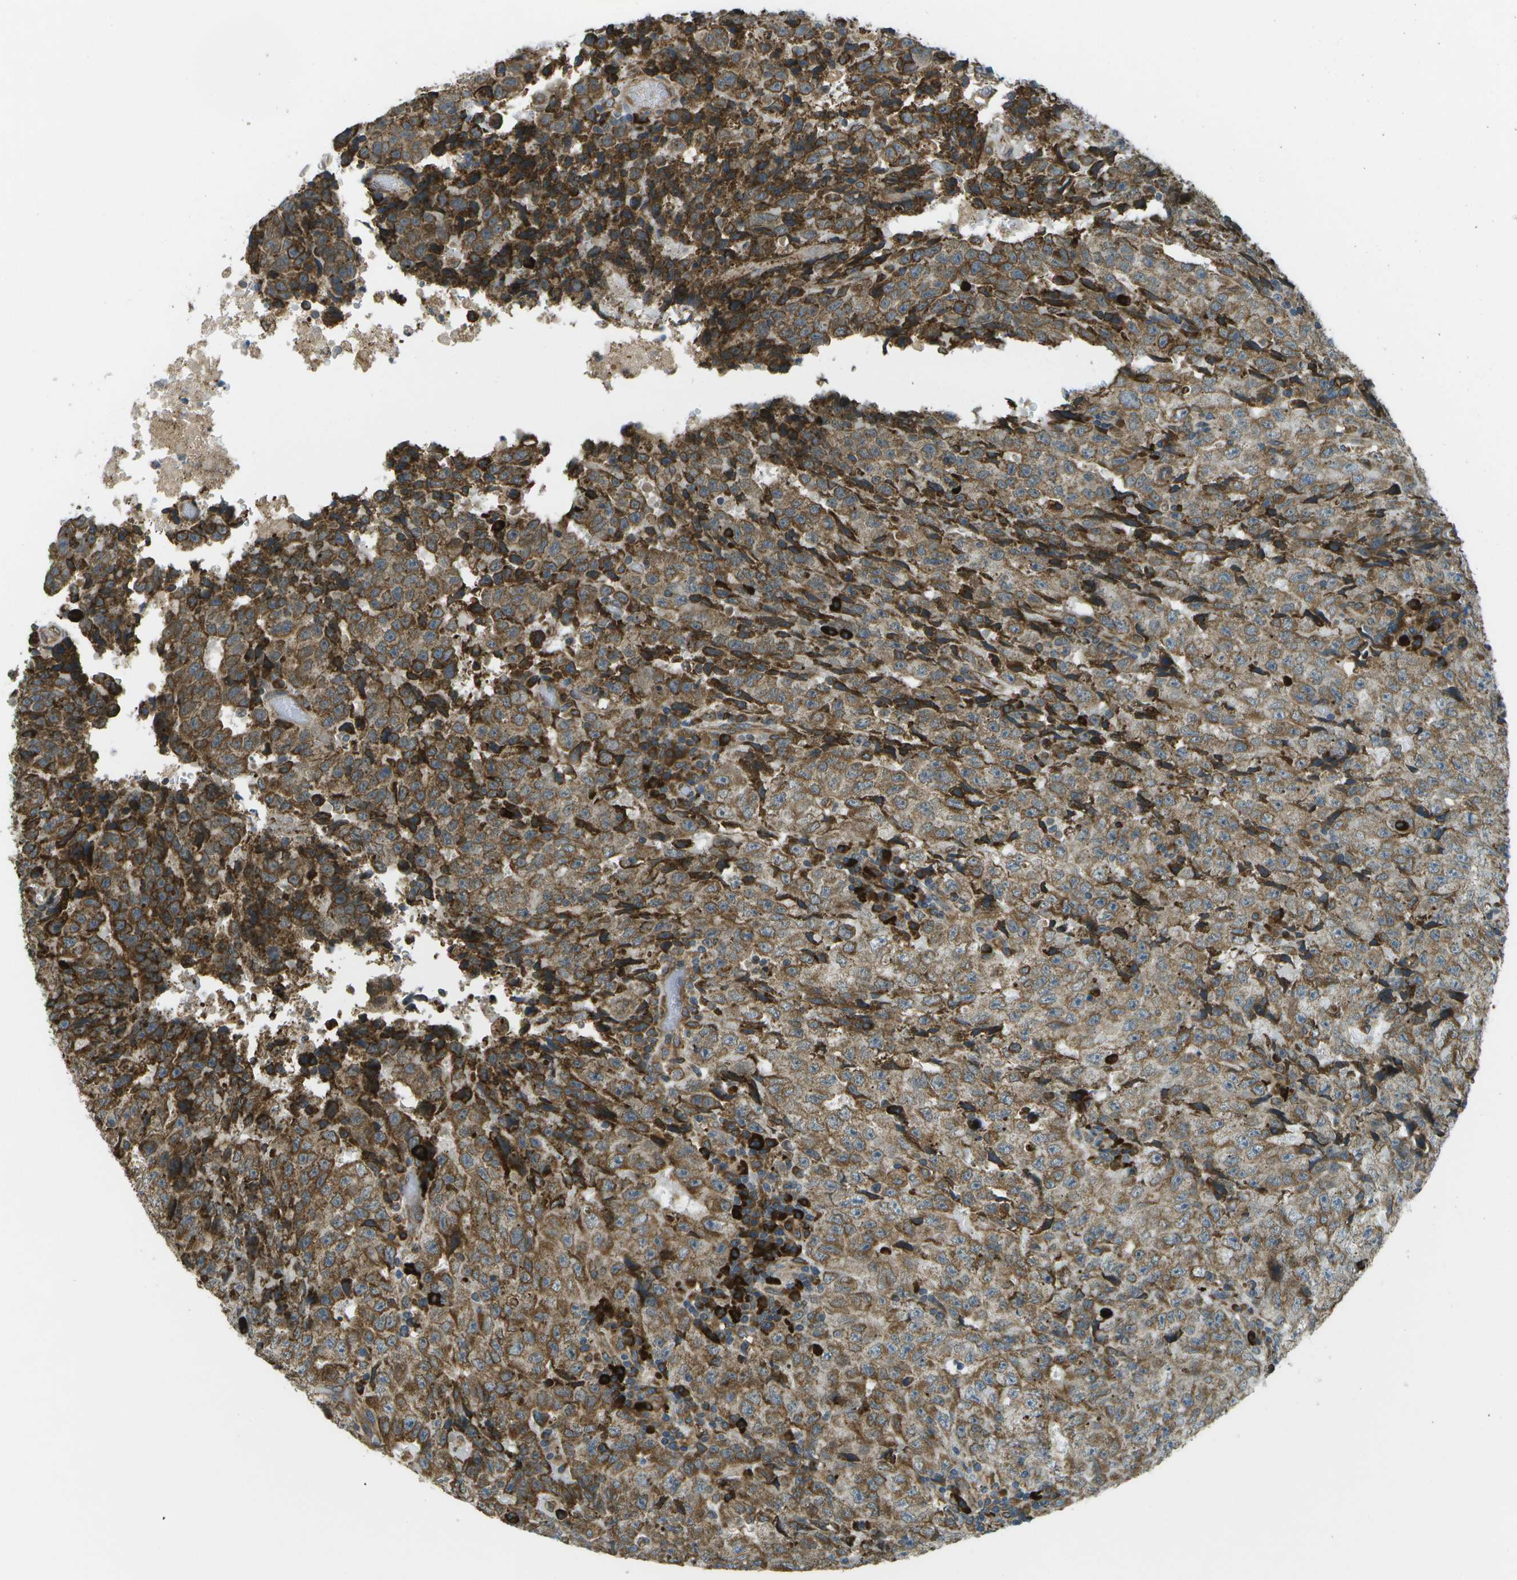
{"staining": {"intensity": "moderate", "quantity": ">75%", "location": "cytoplasmic/membranous"}, "tissue": "testis cancer", "cell_type": "Tumor cells", "image_type": "cancer", "snomed": [{"axis": "morphology", "description": "Necrosis, NOS"}, {"axis": "morphology", "description": "Carcinoma, Embryonal, NOS"}, {"axis": "topography", "description": "Testis"}], "caption": "A high-resolution histopathology image shows IHC staining of testis cancer, which displays moderate cytoplasmic/membranous positivity in about >75% of tumor cells.", "gene": "USP30", "patient": {"sex": "male", "age": 19}}